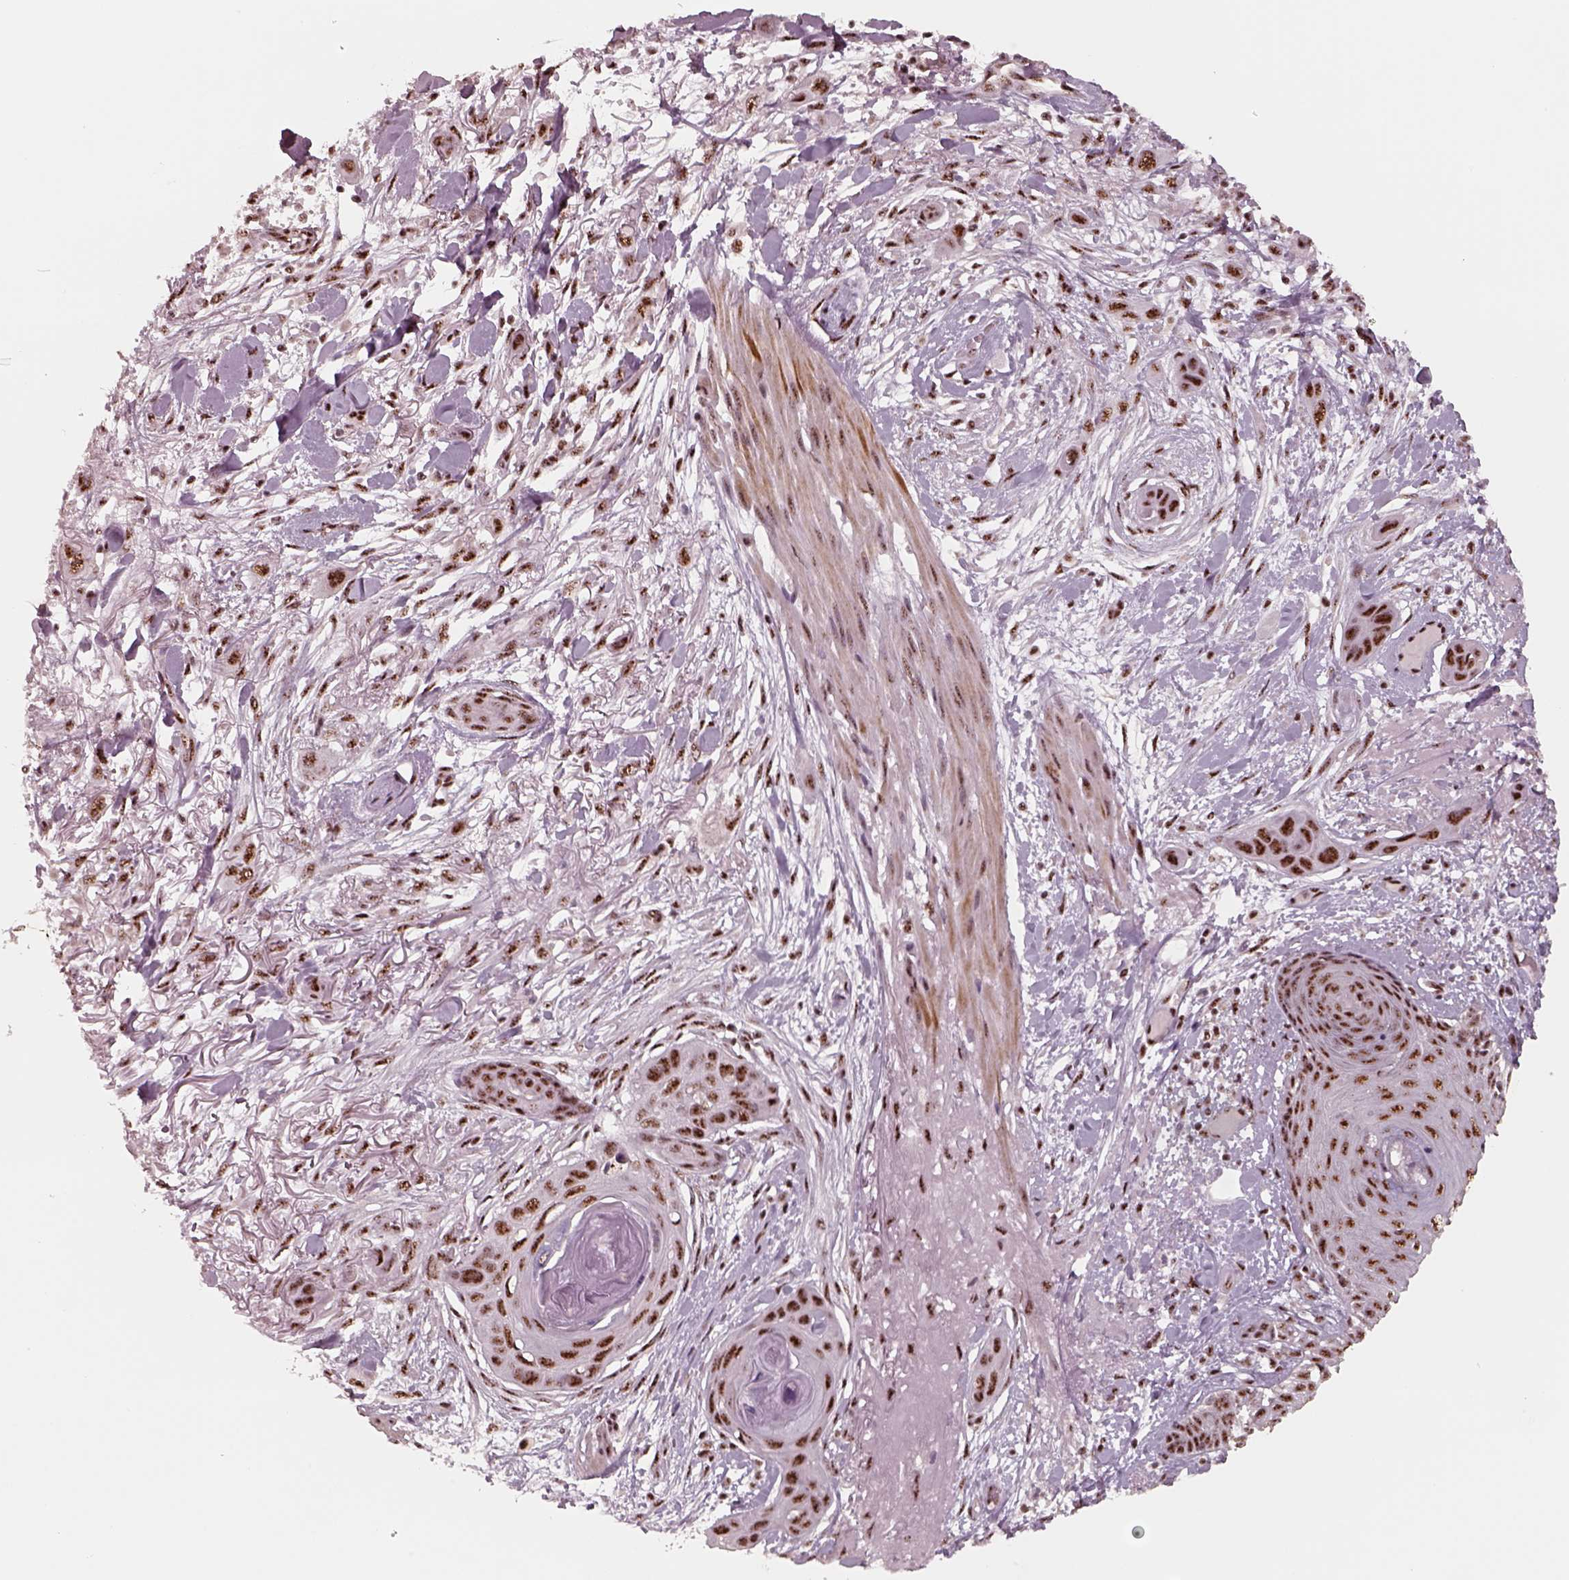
{"staining": {"intensity": "strong", "quantity": ">75%", "location": "nuclear"}, "tissue": "skin cancer", "cell_type": "Tumor cells", "image_type": "cancer", "snomed": [{"axis": "morphology", "description": "Squamous cell carcinoma, NOS"}, {"axis": "topography", "description": "Skin"}], "caption": "IHC histopathology image of human skin cancer (squamous cell carcinoma) stained for a protein (brown), which shows high levels of strong nuclear expression in about >75% of tumor cells.", "gene": "ATXN7L3", "patient": {"sex": "male", "age": 79}}